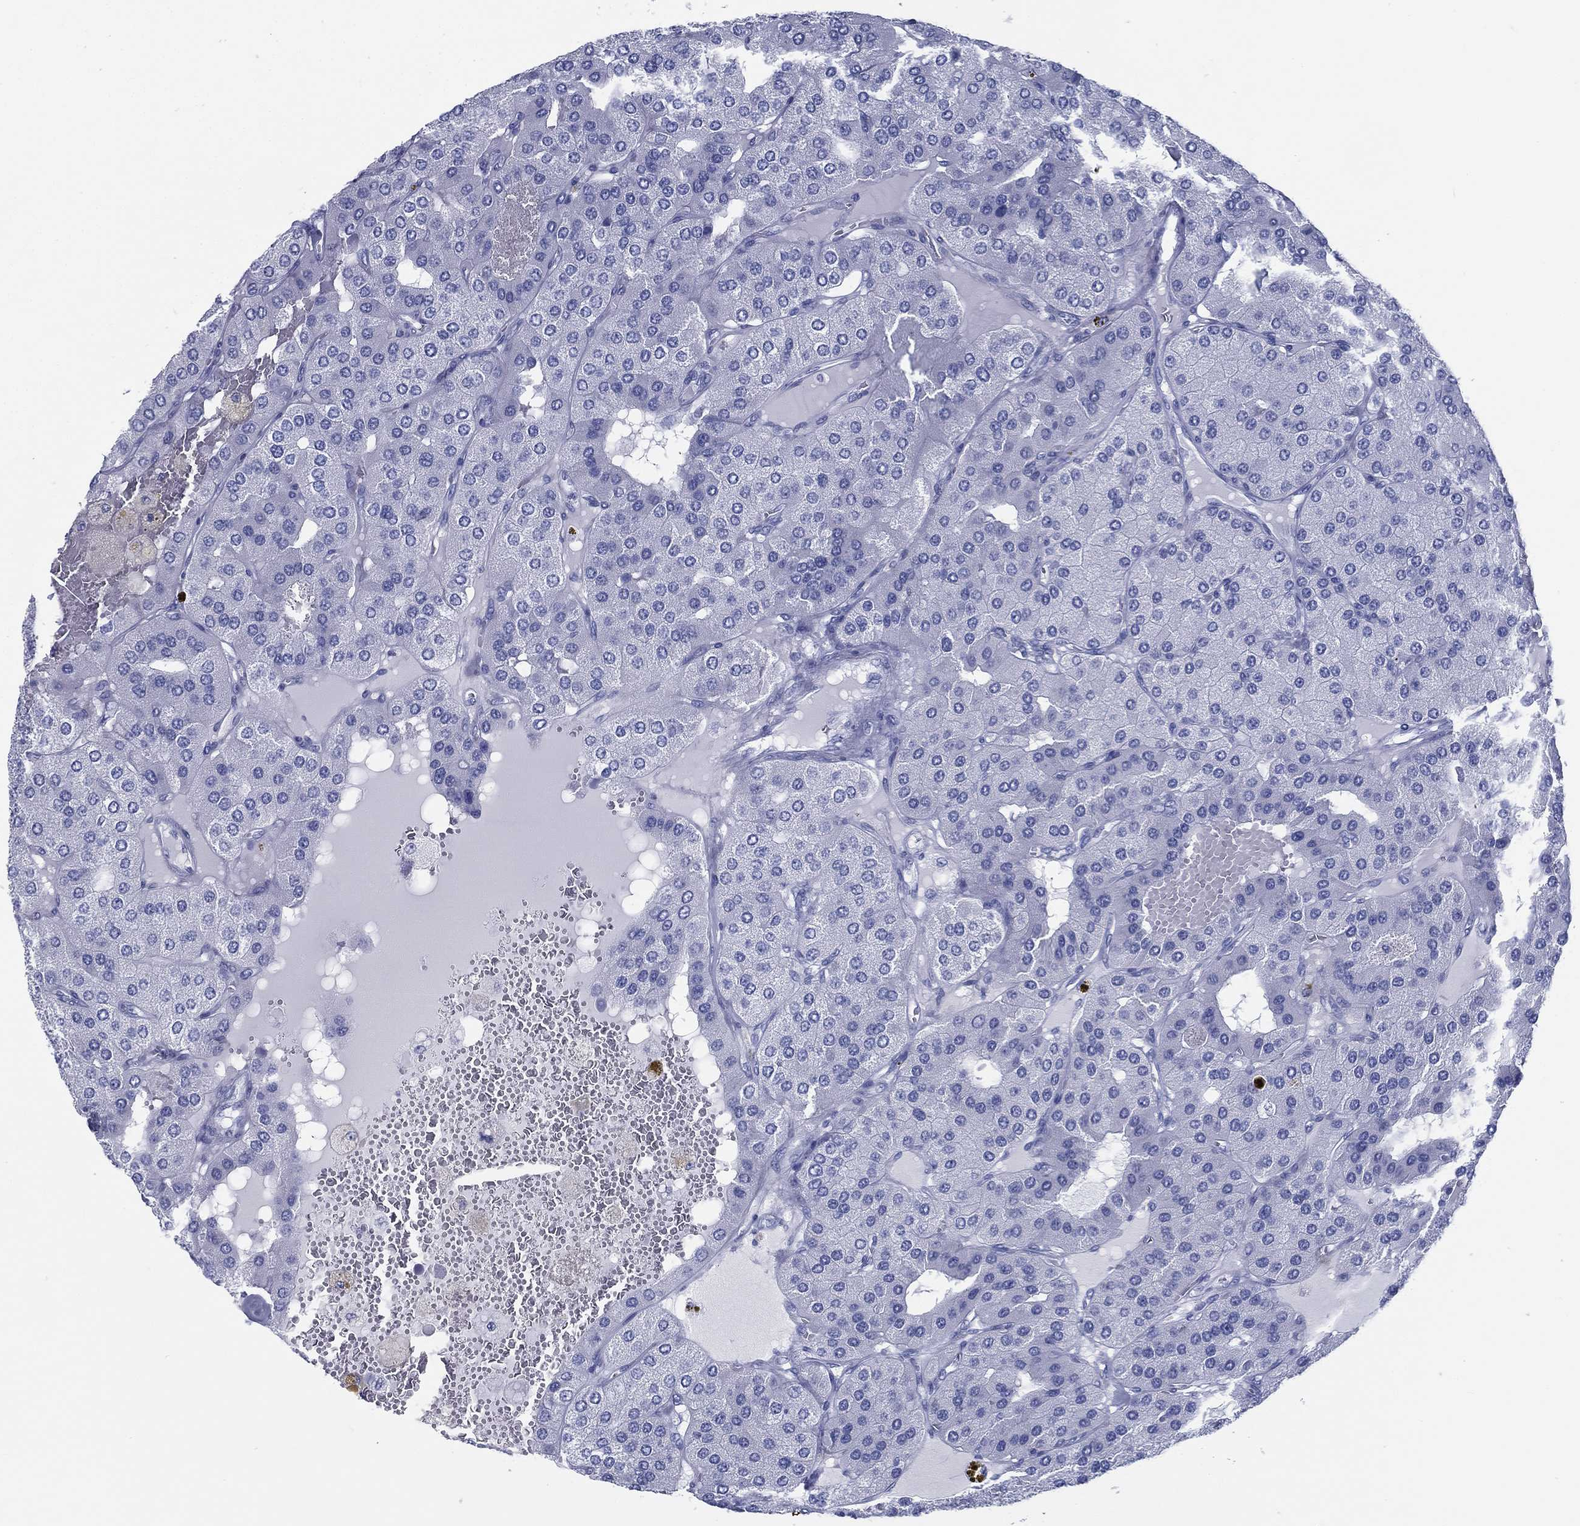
{"staining": {"intensity": "negative", "quantity": "none", "location": "none"}, "tissue": "parathyroid gland", "cell_type": "Glandular cells", "image_type": "normal", "snomed": [{"axis": "morphology", "description": "Normal tissue, NOS"}, {"axis": "morphology", "description": "Adenoma, NOS"}, {"axis": "topography", "description": "Parathyroid gland"}], "caption": "Immunohistochemistry micrograph of benign parathyroid gland: human parathyroid gland stained with DAB displays no significant protein positivity in glandular cells. (Immunohistochemistry, brightfield microscopy, high magnification).", "gene": "TMEM252", "patient": {"sex": "female", "age": 86}}